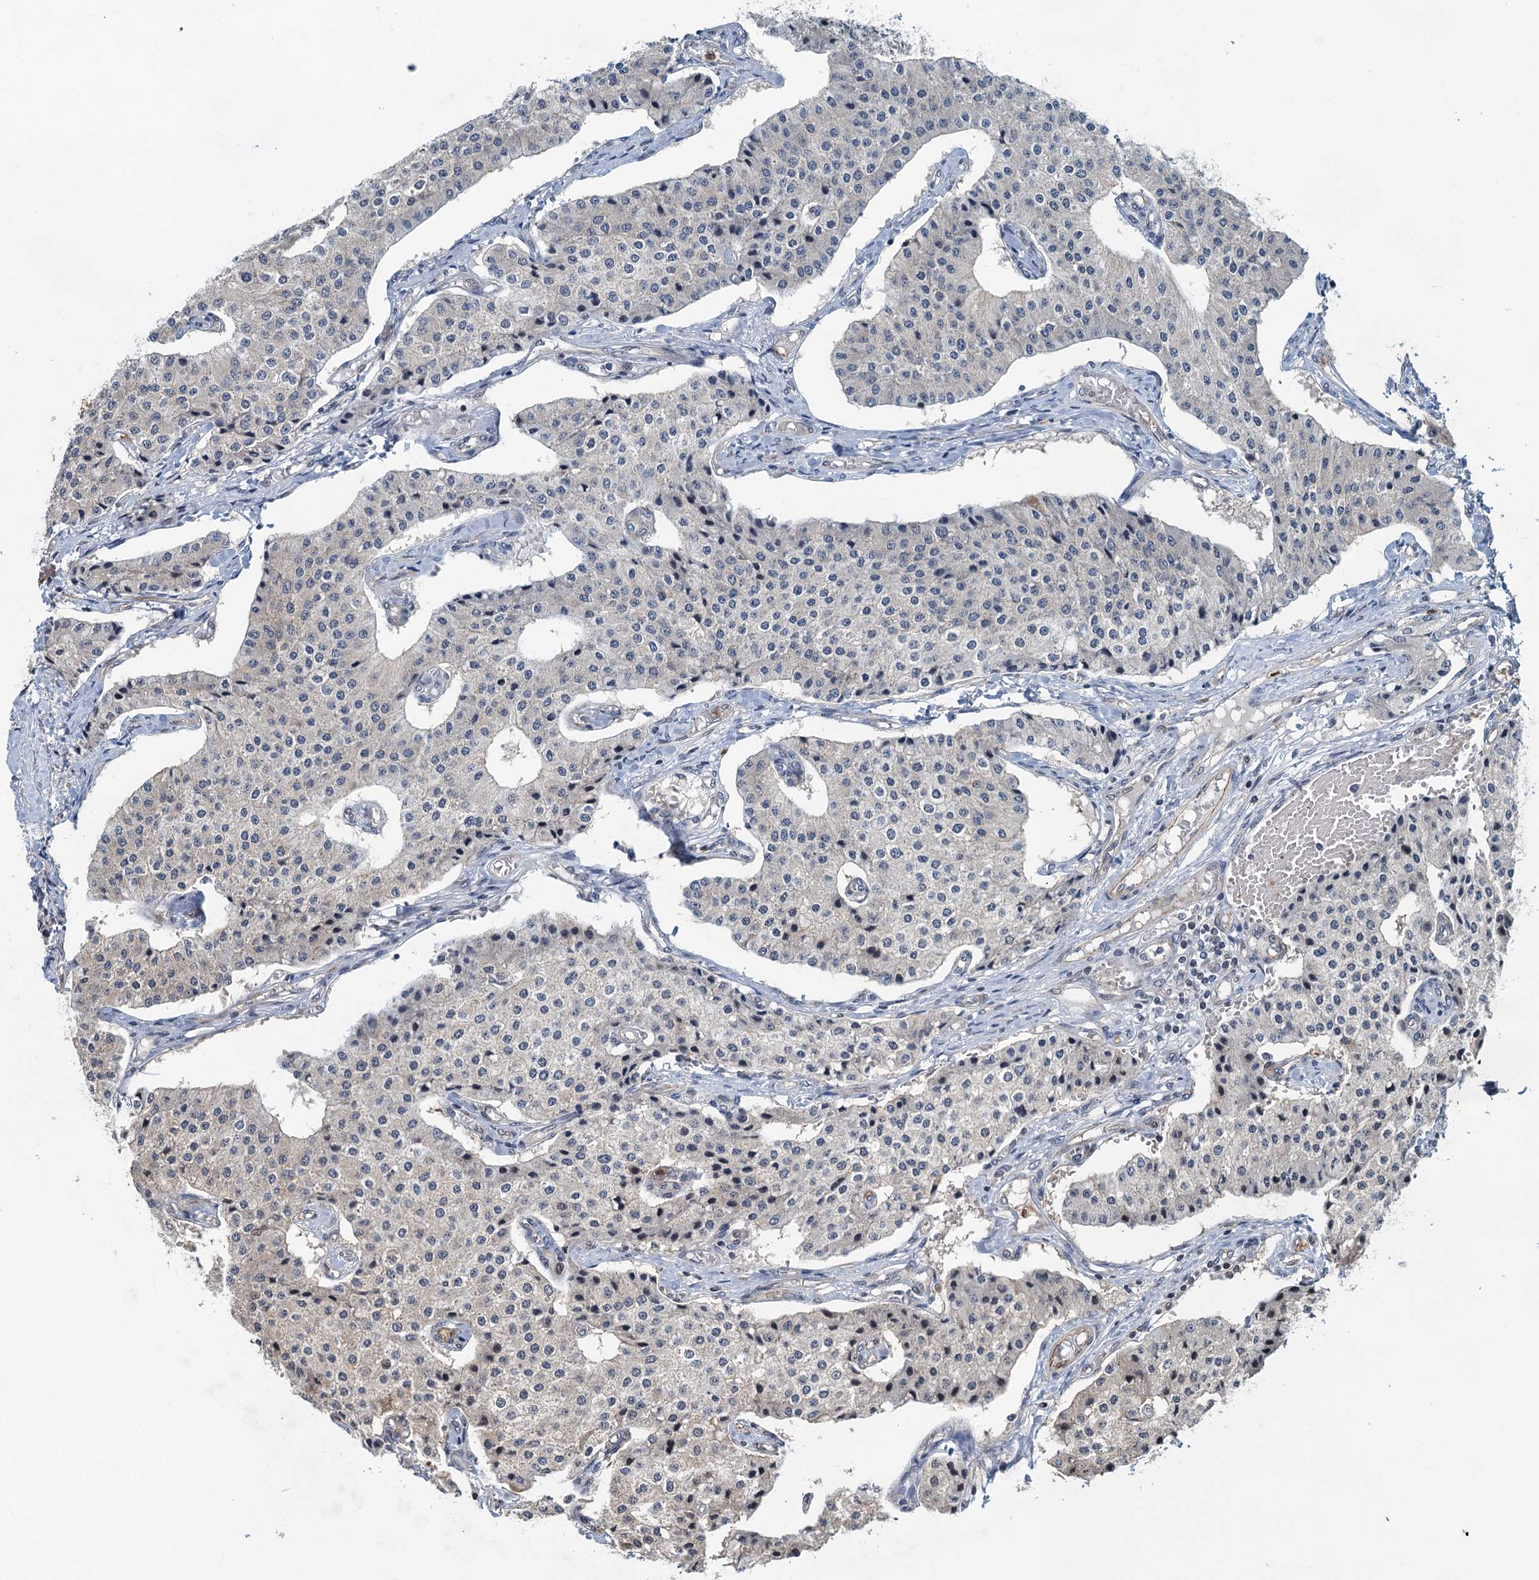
{"staining": {"intensity": "negative", "quantity": "none", "location": "none"}, "tissue": "carcinoid", "cell_type": "Tumor cells", "image_type": "cancer", "snomed": [{"axis": "morphology", "description": "Carcinoid, malignant, NOS"}, {"axis": "topography", "description": "Colon"}], "caption": "High power microscopy histopathology image of an immunohistochemistry photomicrograph of malignant carcinoid, revealing no significant positivity in tumor cells. (Brightfield microscopy of DAB immunohistochemistry at high magnification).", "gene": "WHAMM", "patient": {"sex": "female", "age": 52}}